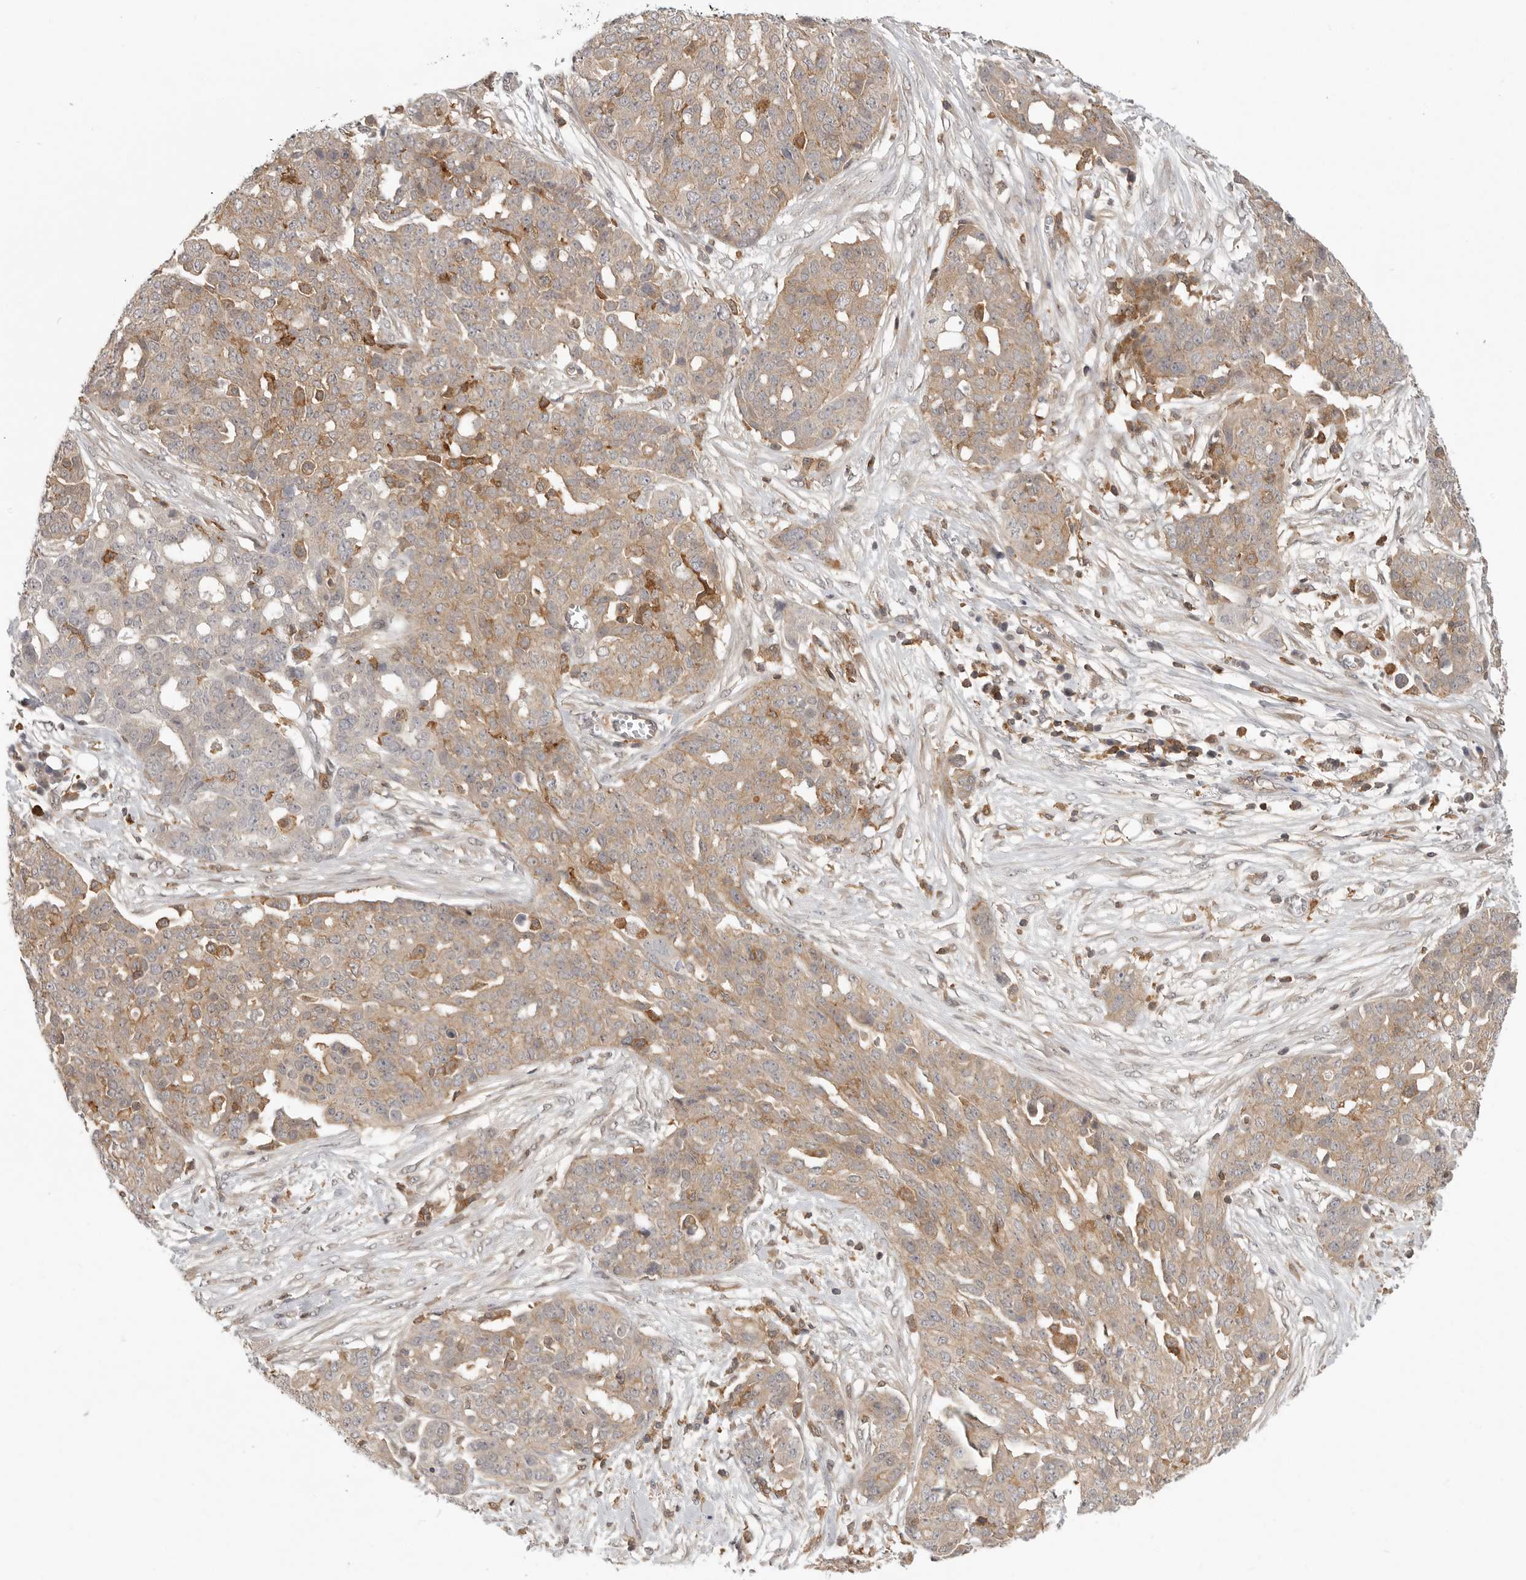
{"staining": {"intensity": "weak", "quantity": ">75%", "location": "cytoplasmic/membranous"}, "tissue": "ovarian cancer", "cell_type": "Tumor cells", "image_type": "cancer", "snomed": [{"axis": "morphology", "description": "Cystadenocarcinoma, serous, NOS"}, {"axis": "topography", "description": "Soft tissue"}, {"axis": "topography", "description": "Ovary"}], "caption": "Tumor cells exhibit low levels of weak cytoplasmic/membranous staining in about >75% of cells in serous cystadenocarcinoma (ovarian).", "gene": "DBNL", "patient": {"sex": "female", "age": 57}}